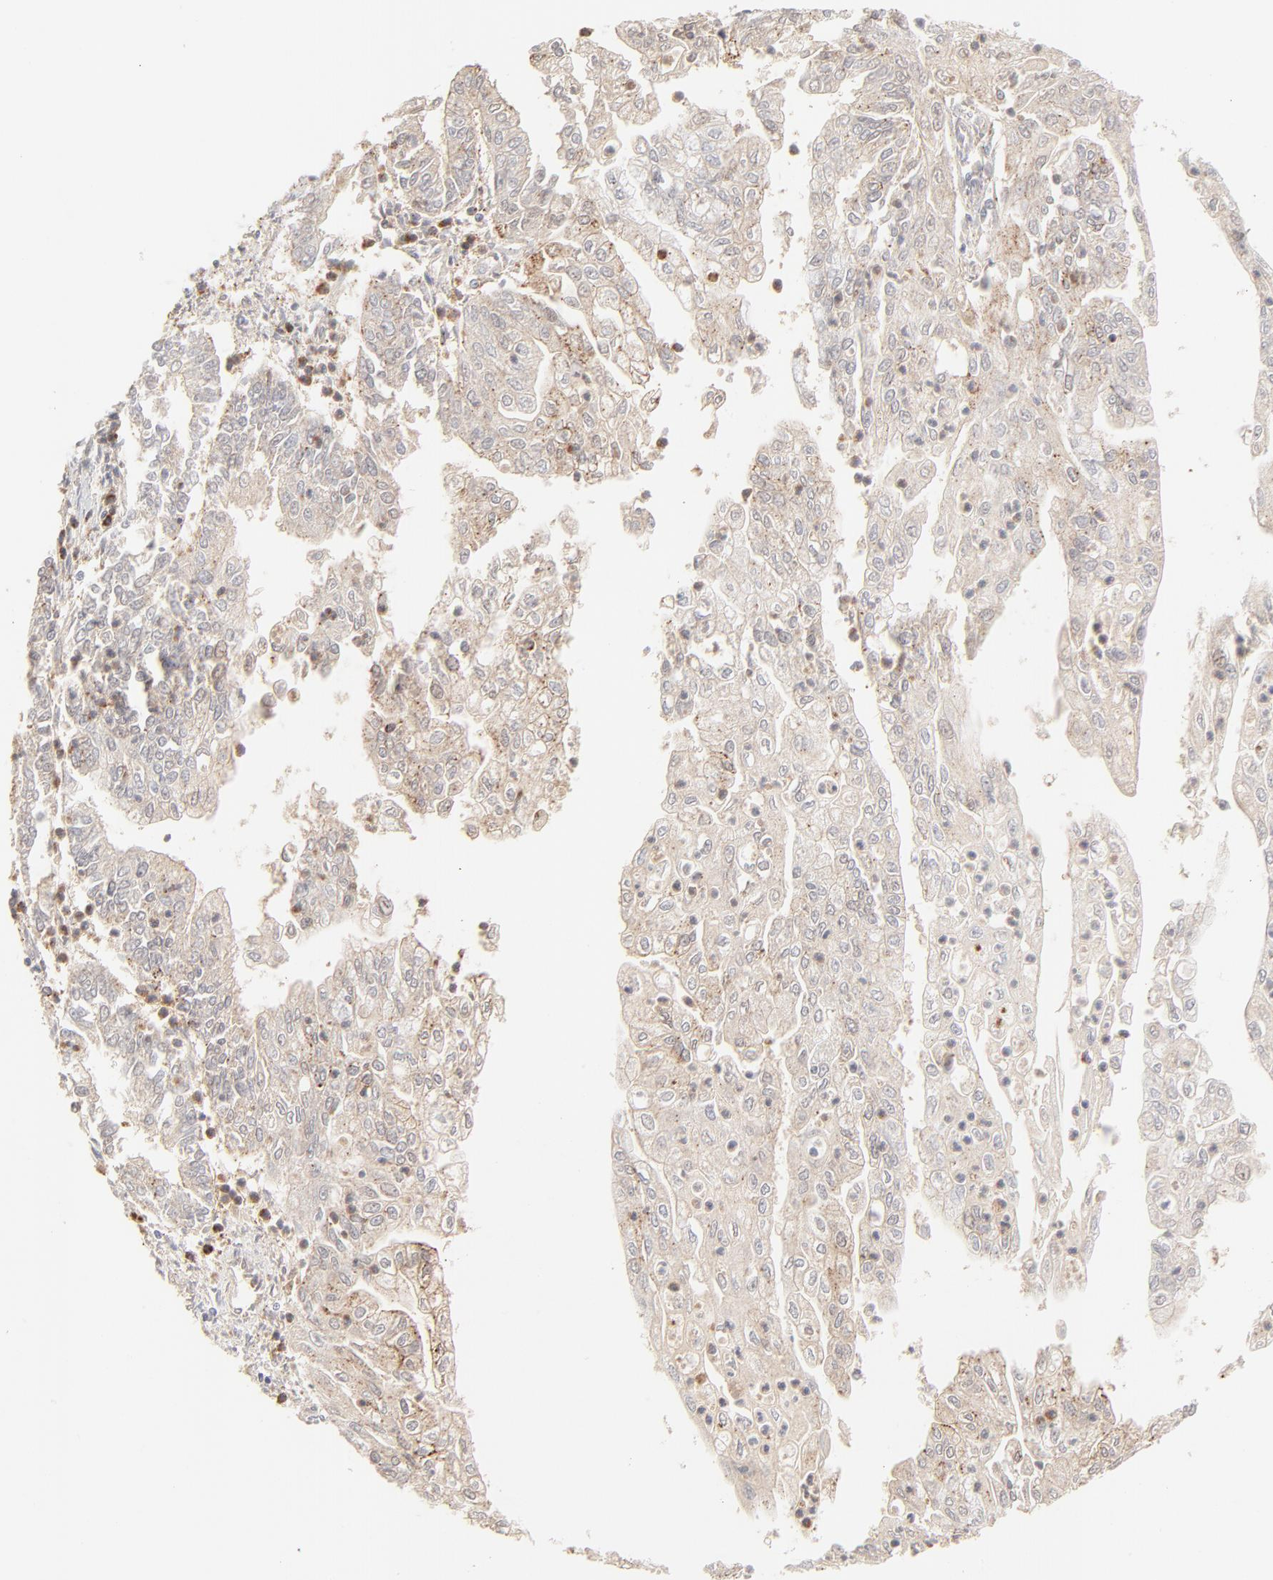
{"staining": {"intensity": "negative", "quantity": "none", "location": "none"}, "tissue": "endometrial cancer", "cell_type": "Tumor cells", "image_type": "cancer", "snomed": [{"axis": "morphology", "description": "Adenocarcinoma, NOS"}, {"axis": "topography", "description": "Endometrium"}], "caption": "High power microscopy micrograph of an immunohistochemistry (IHC) histopathology image of endometrial cancer, revealing no significant positivity in tumor cells. (DAB (3,3'-diaminobenzidine) immunohistochemistry, high magnification).", "gene": "LGALS2", "patient": {"sex": "female", "age": 75}}